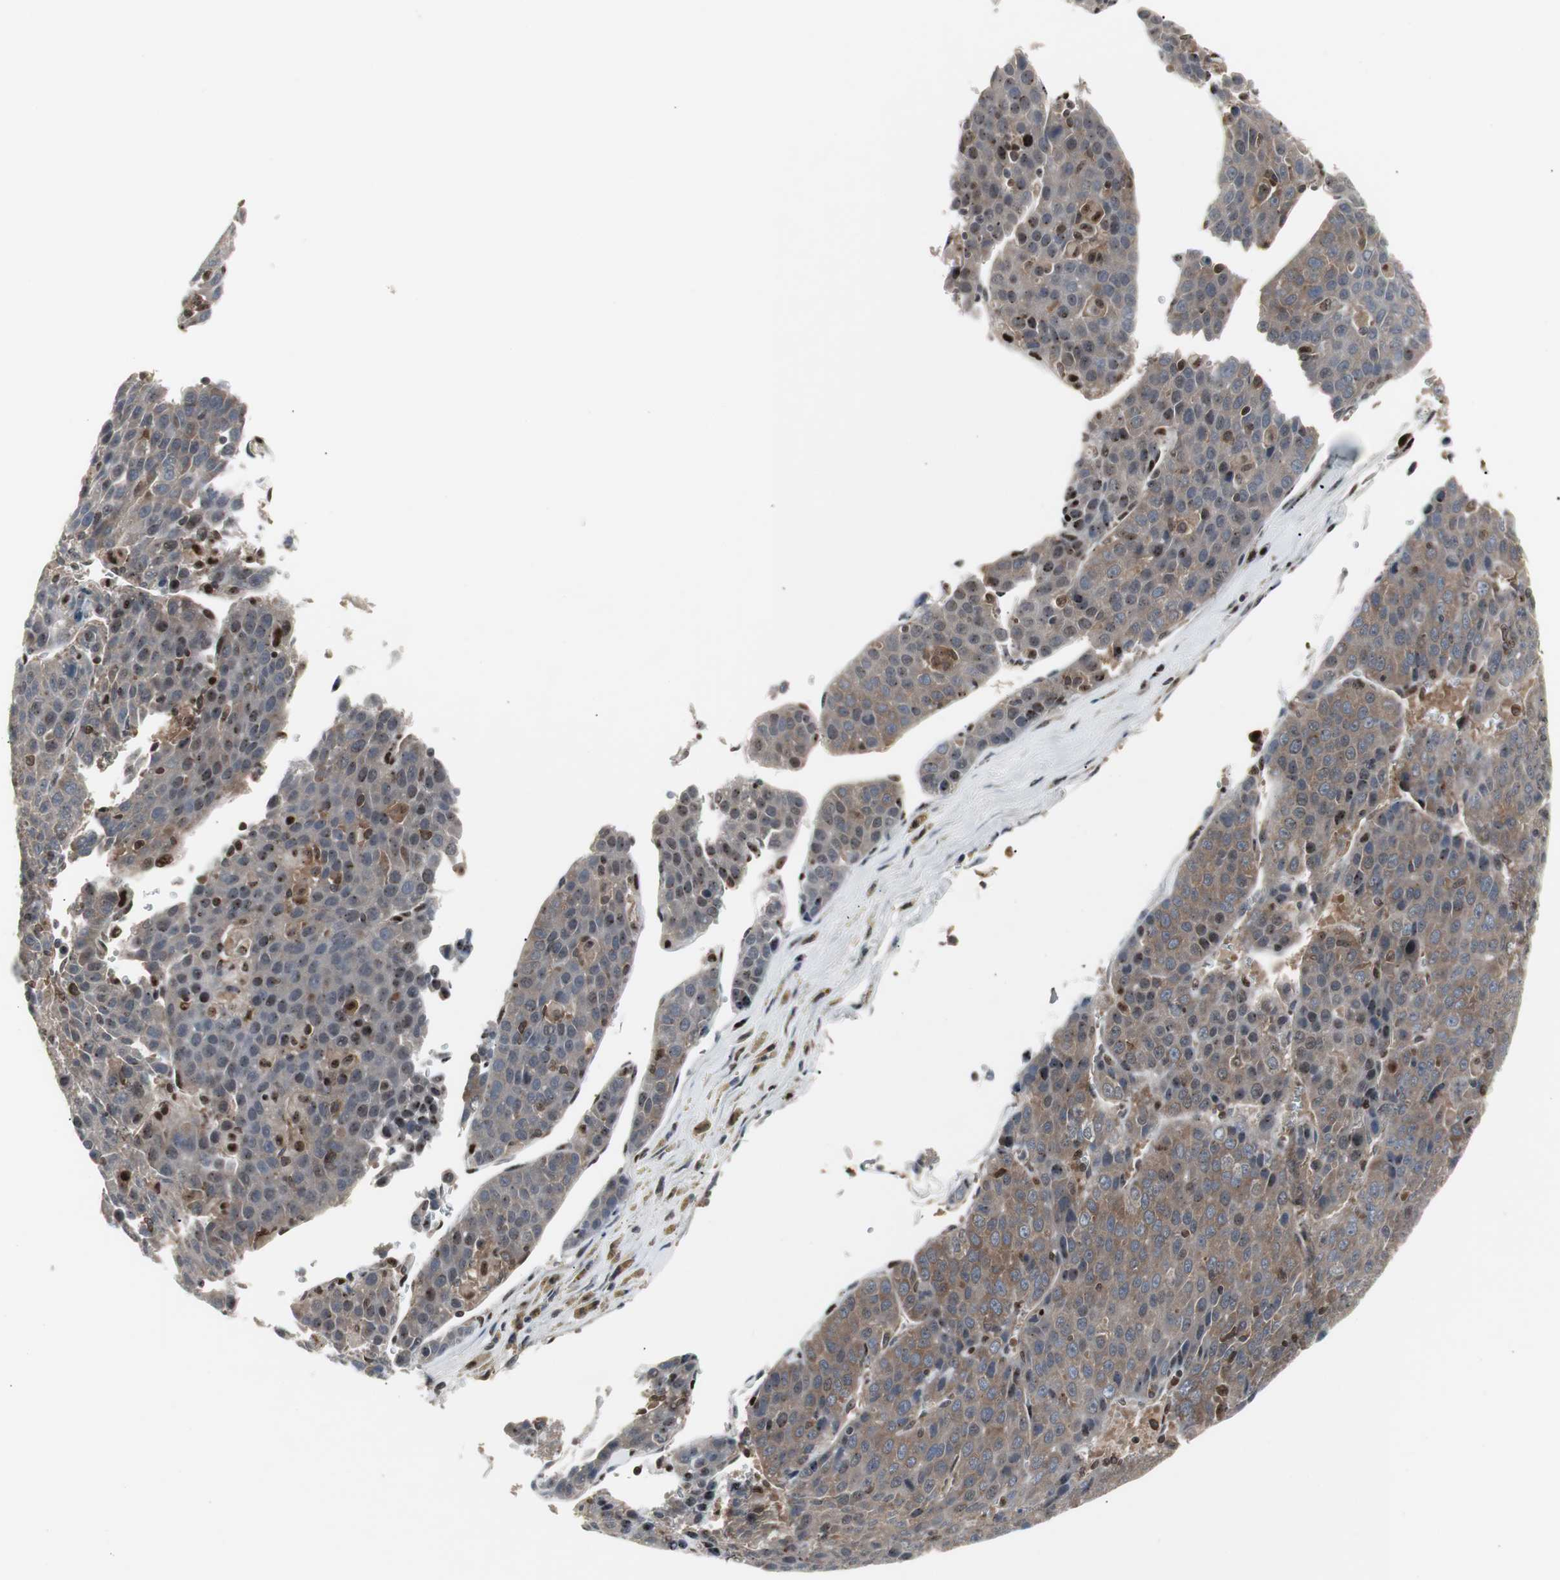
{"staining": {"intensity": "weak", "quantity": ">75%", "location": "cytoplasmic/membranous"}, "tissue": "liver cancer", "cell_type": "Tumor cells", "image_type": "cancer", "snomed": [{"axis": "morphology", "description": "Carcinoma, Hepatocellular, NOS"}, {"axis": "topography", "description": "Liver"}], "caption": "Protein analysis of liver cancer tissue reveals weak cytoplasmic/membranous expression in about >75% of tumor cells.", "gene": "GRK2", "patient": {"sex": "female", "age": 53}}